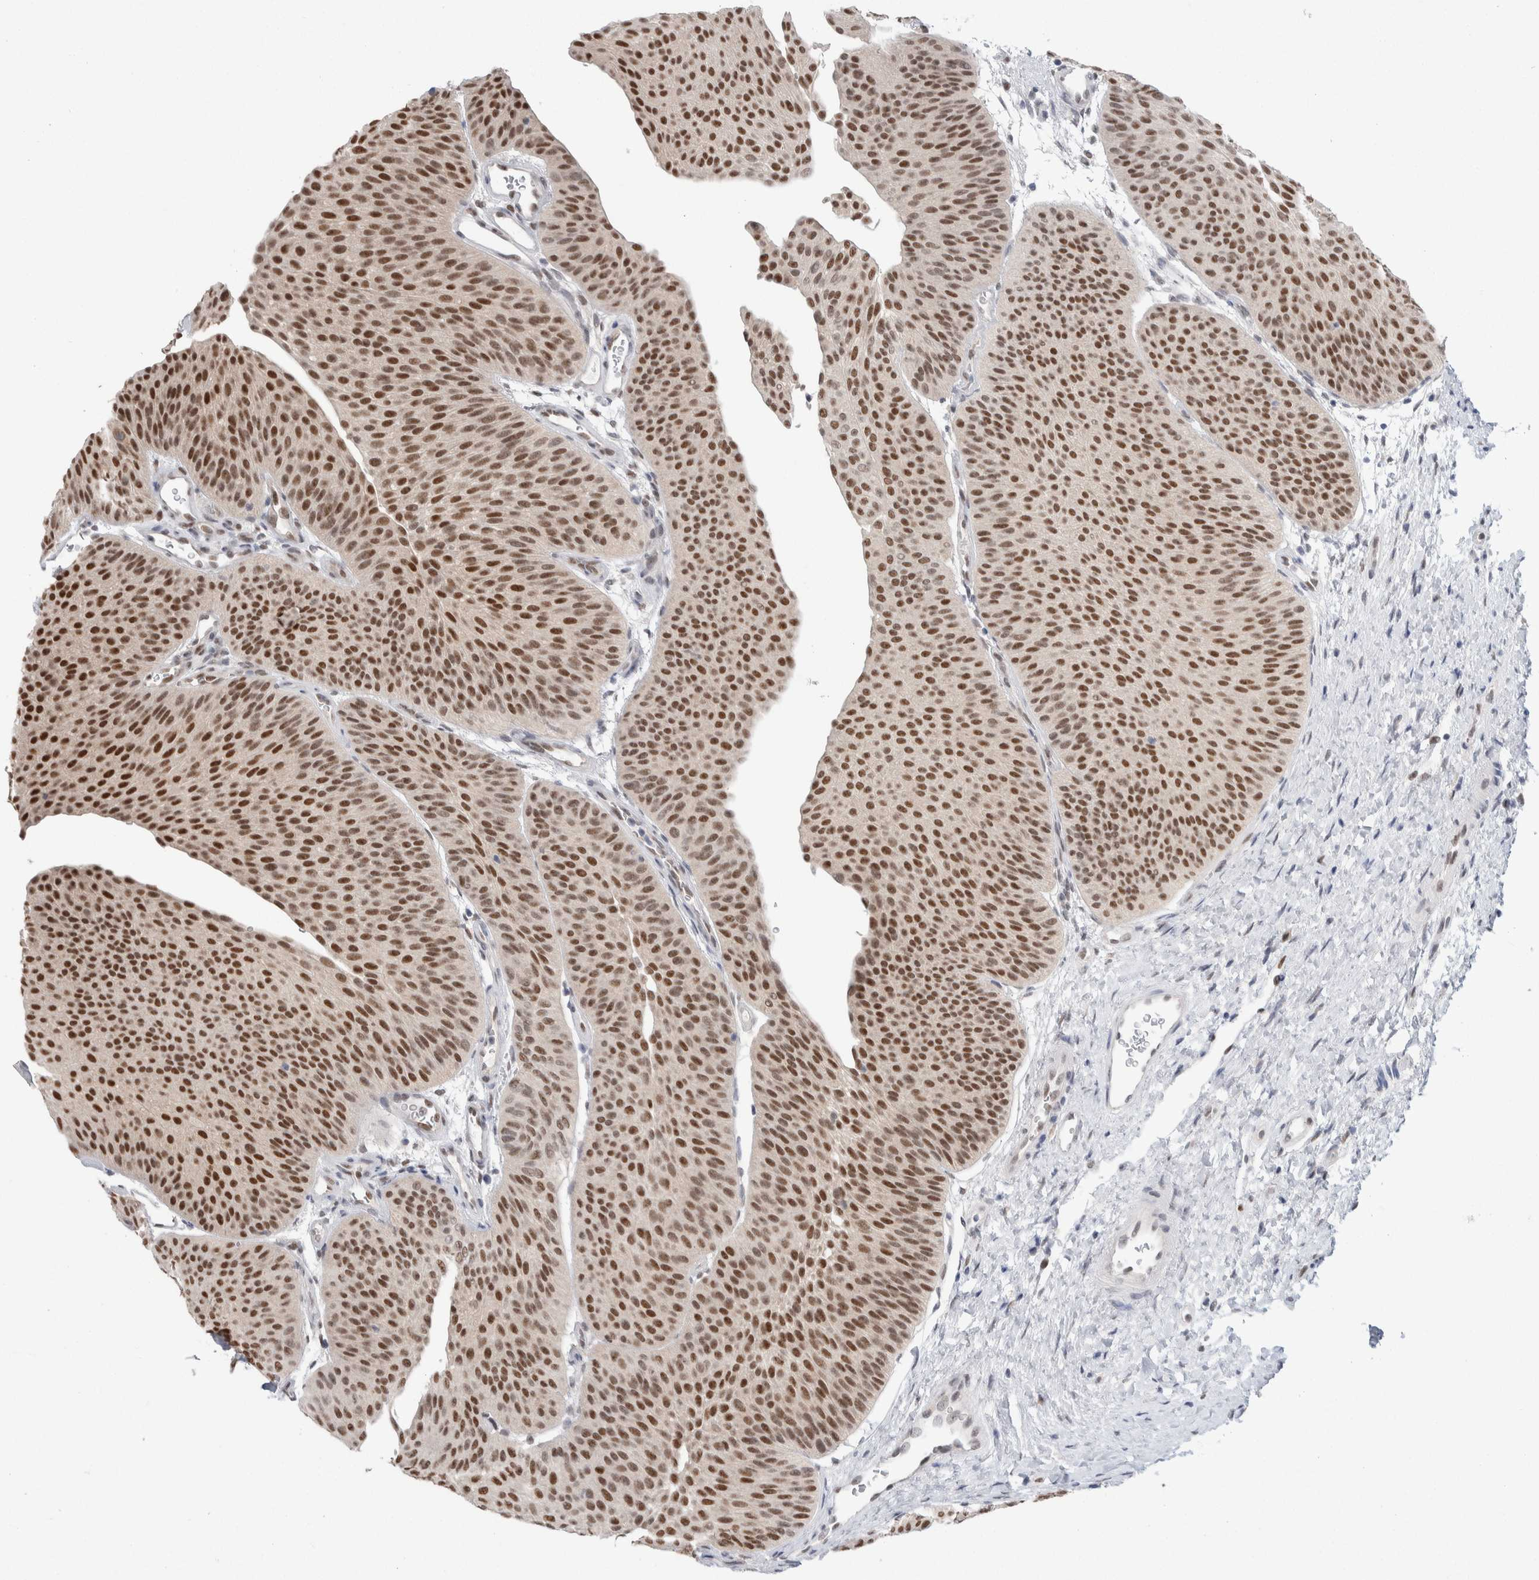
{"staining": {"intensity": "strong", "quantity": ">75%", "location": "nuclear"}, "tissue": "urothelial cancer", "cell_type": "Tumor cells", "image_type": "cancer", "snomed": [{"axis": "morphology", "description": "Urothelial carcinoma, Low grade"}, {"axis": "topography", "description": "Urinary bladder"}], "caption": "Protein positivity by IHC demonstrates strong nuclear positivity in approximately >75% of tumor cells in low-grade urothelial carcinoma. (Stains: DAB (3,3'-diaminobenzidine) in brown, nuclei in blue, Microscopy: brightfield microscopy at high magnification).", "gene": "PRMT1", "patient": {"sex": "female", "age": 60}}